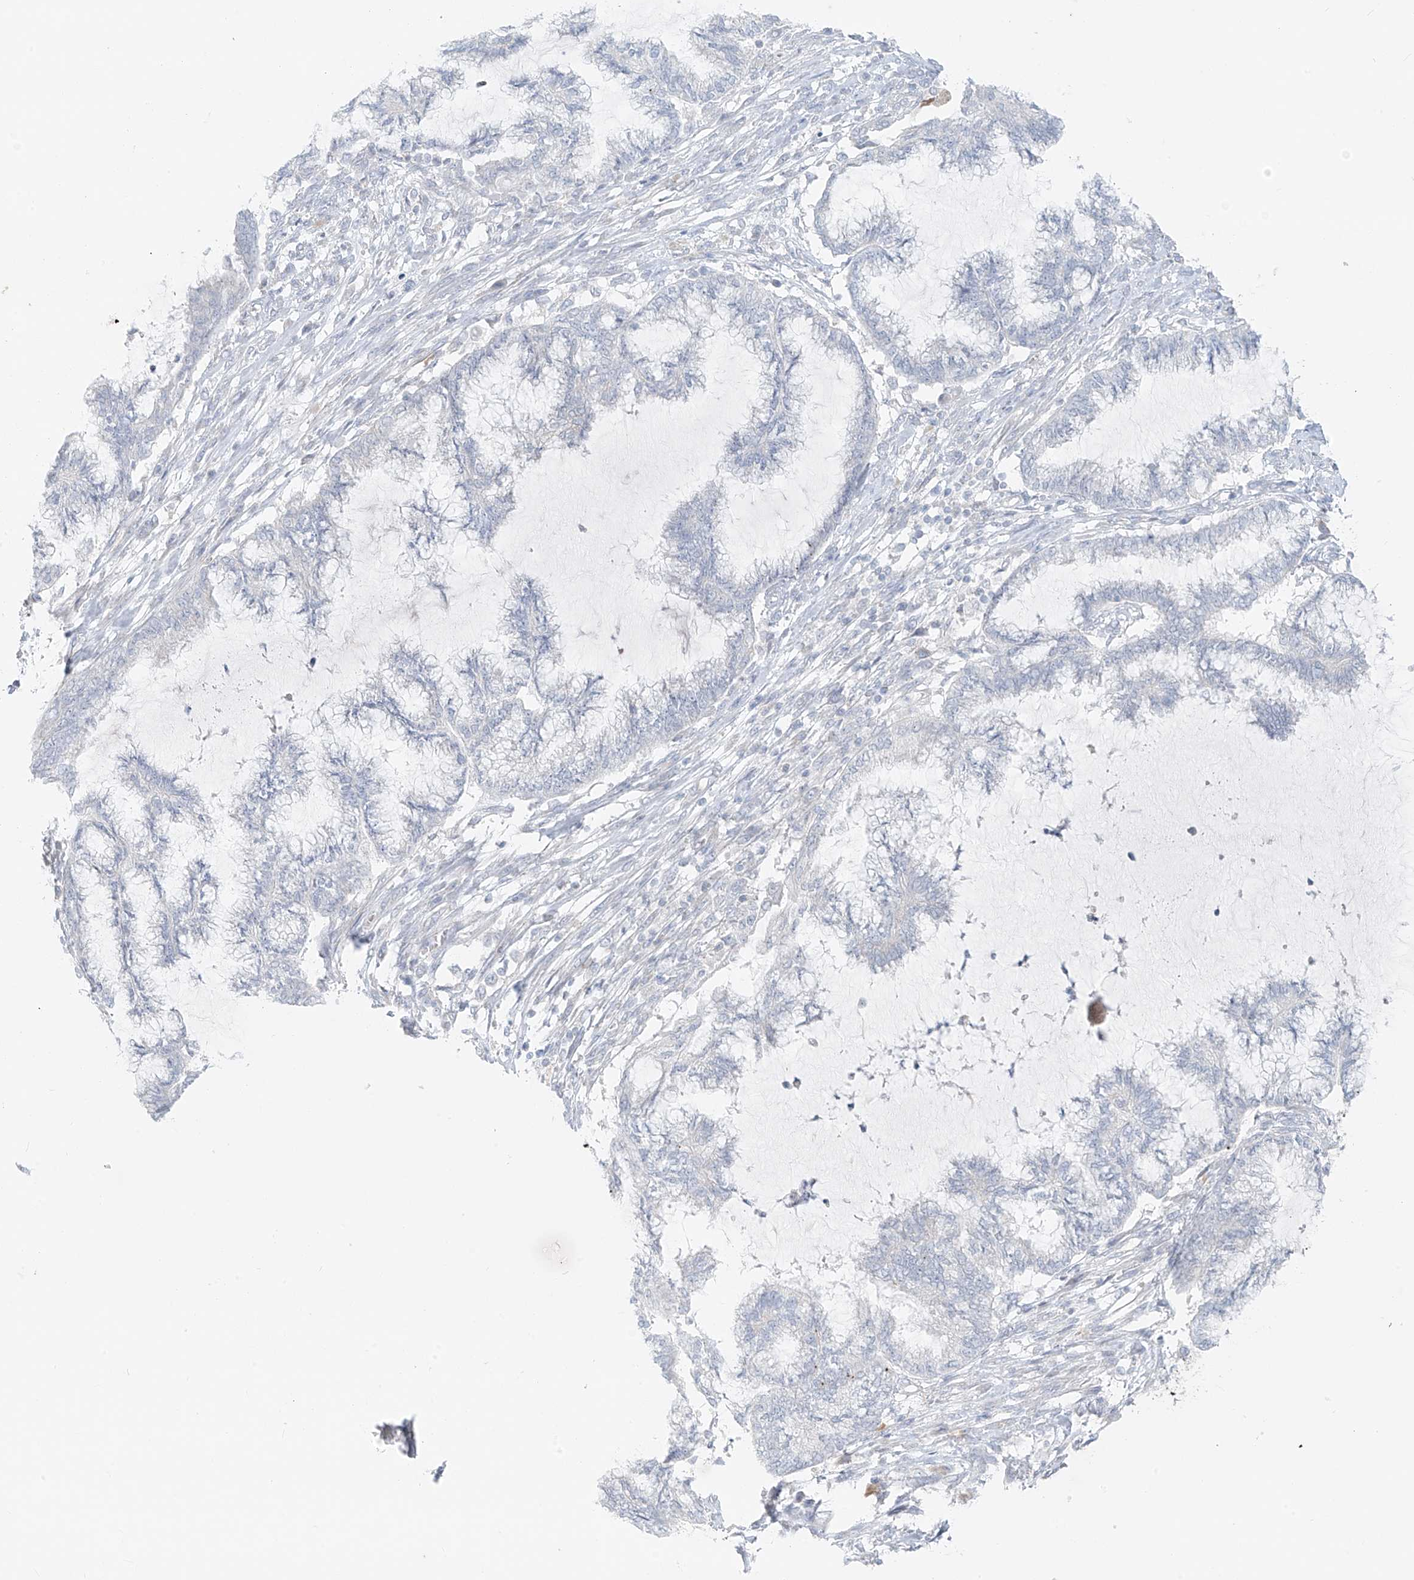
{"staining": {"intensity": "negative", "quantity": "none", "location": "none"}, "tissue": "endometrial cancer", "cell_type": "Tumor cells", "image_type": "cancer", "snomed": [{"axis": "morphology", "description": "Adenocarcinoma, NOS"}, {"axis": "topography", "description": "Endometrium"}], "caption": "Protein analysis of adenocarcinoma (endometrial) shows no significant expression in tumor cells. The staining is performed using DAB brown chromogen with nuclei counter-stained in using hematoxylin.", "gene": "UST", "patient": {"sex": "female", "age": 86}}